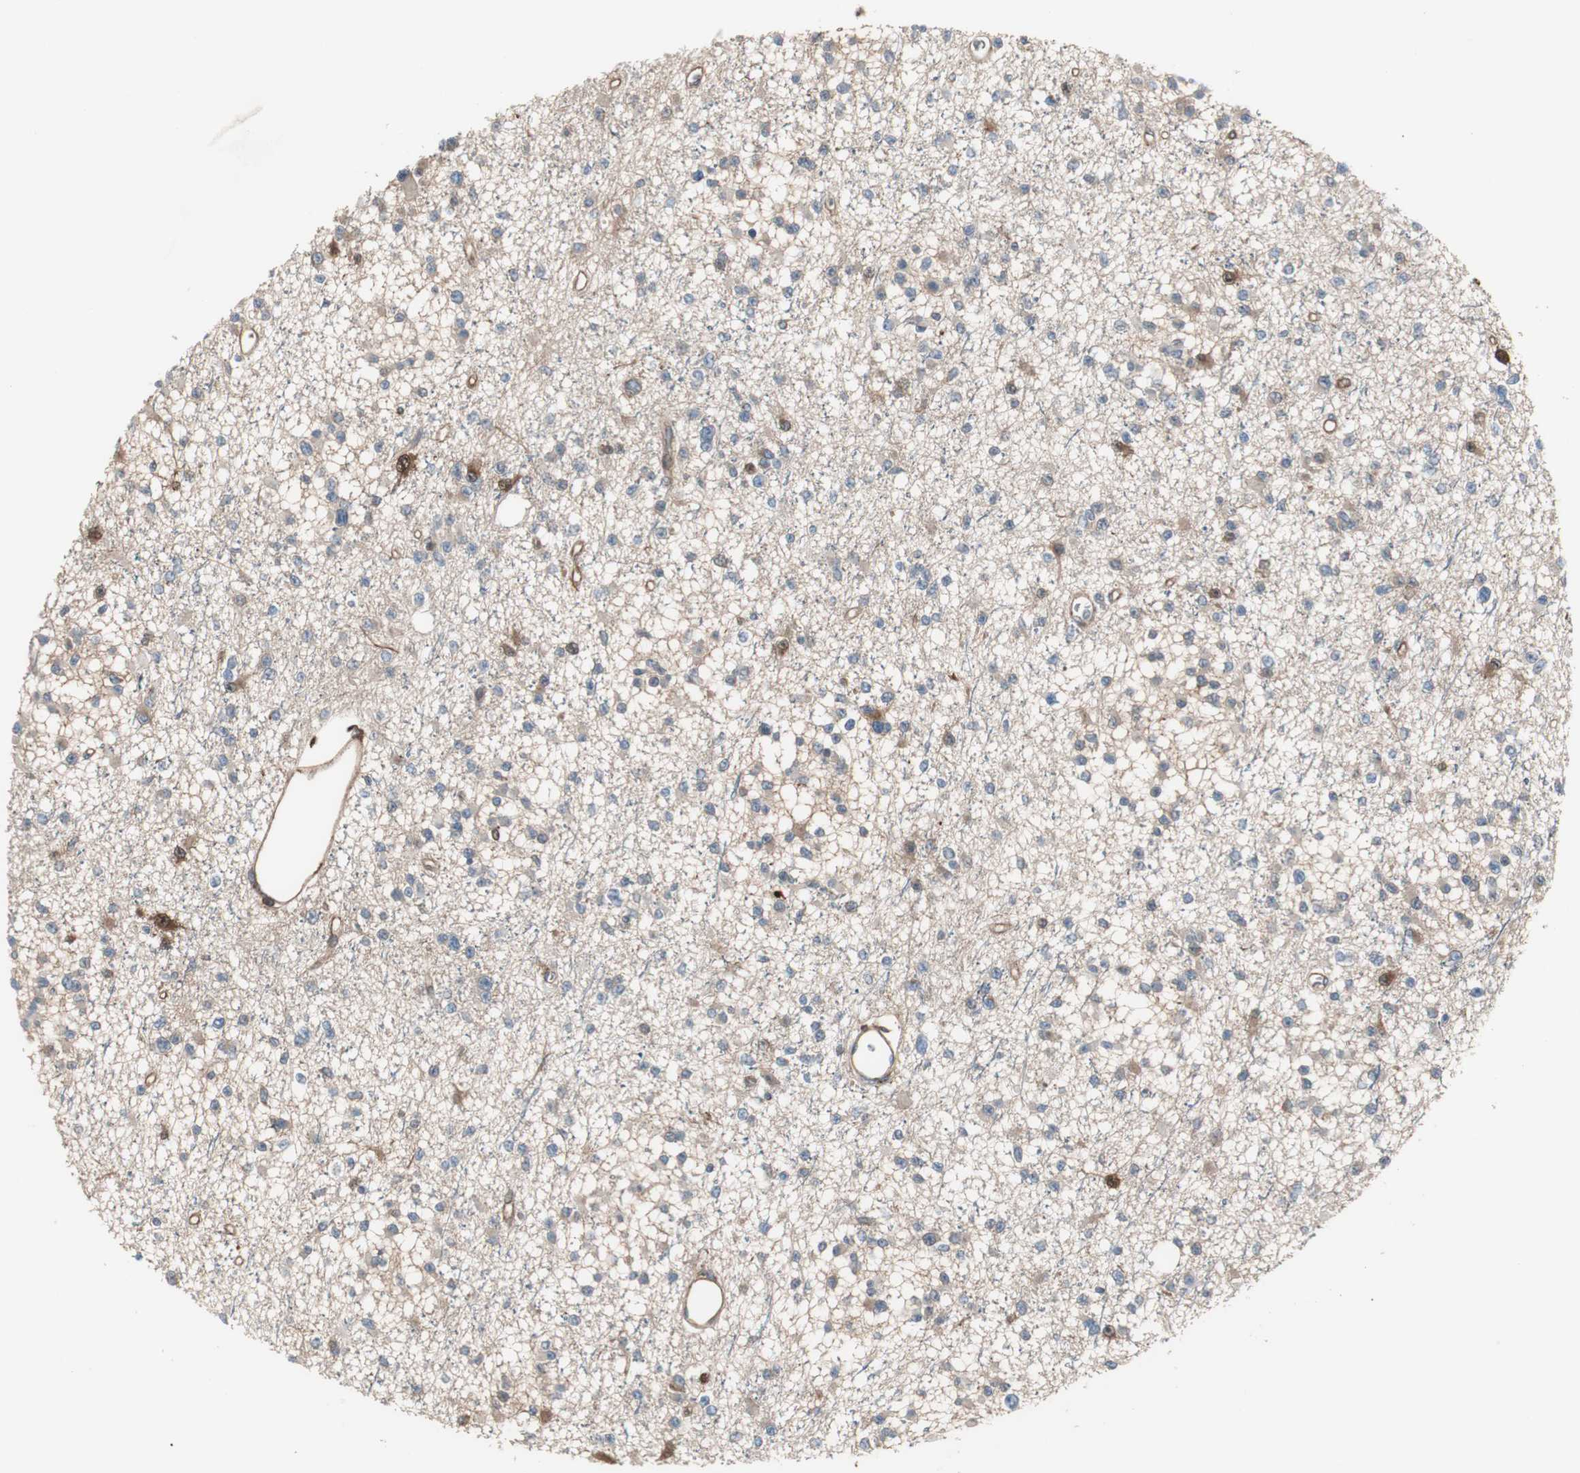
{"staining": {"intensity": "moderate", "quantity": "<25%", "location": "cytoplasmic/membranous"}, "tissue": "glioma", "cell_type": "Tumor cells", "image_type": "cancer", "snomed": [{"axis": "morphology", "description": "Glioma, malignant, Low grade"}, {"axis": "topography", "description": "Brain"}], "caption": "Protein analysis of glioma tissue demonstrates moderate cytoplasmic/membranous staining in about <25% of tumor cells.", "gene": "B2M", "patient": {"sex": "female", "age": 22}}